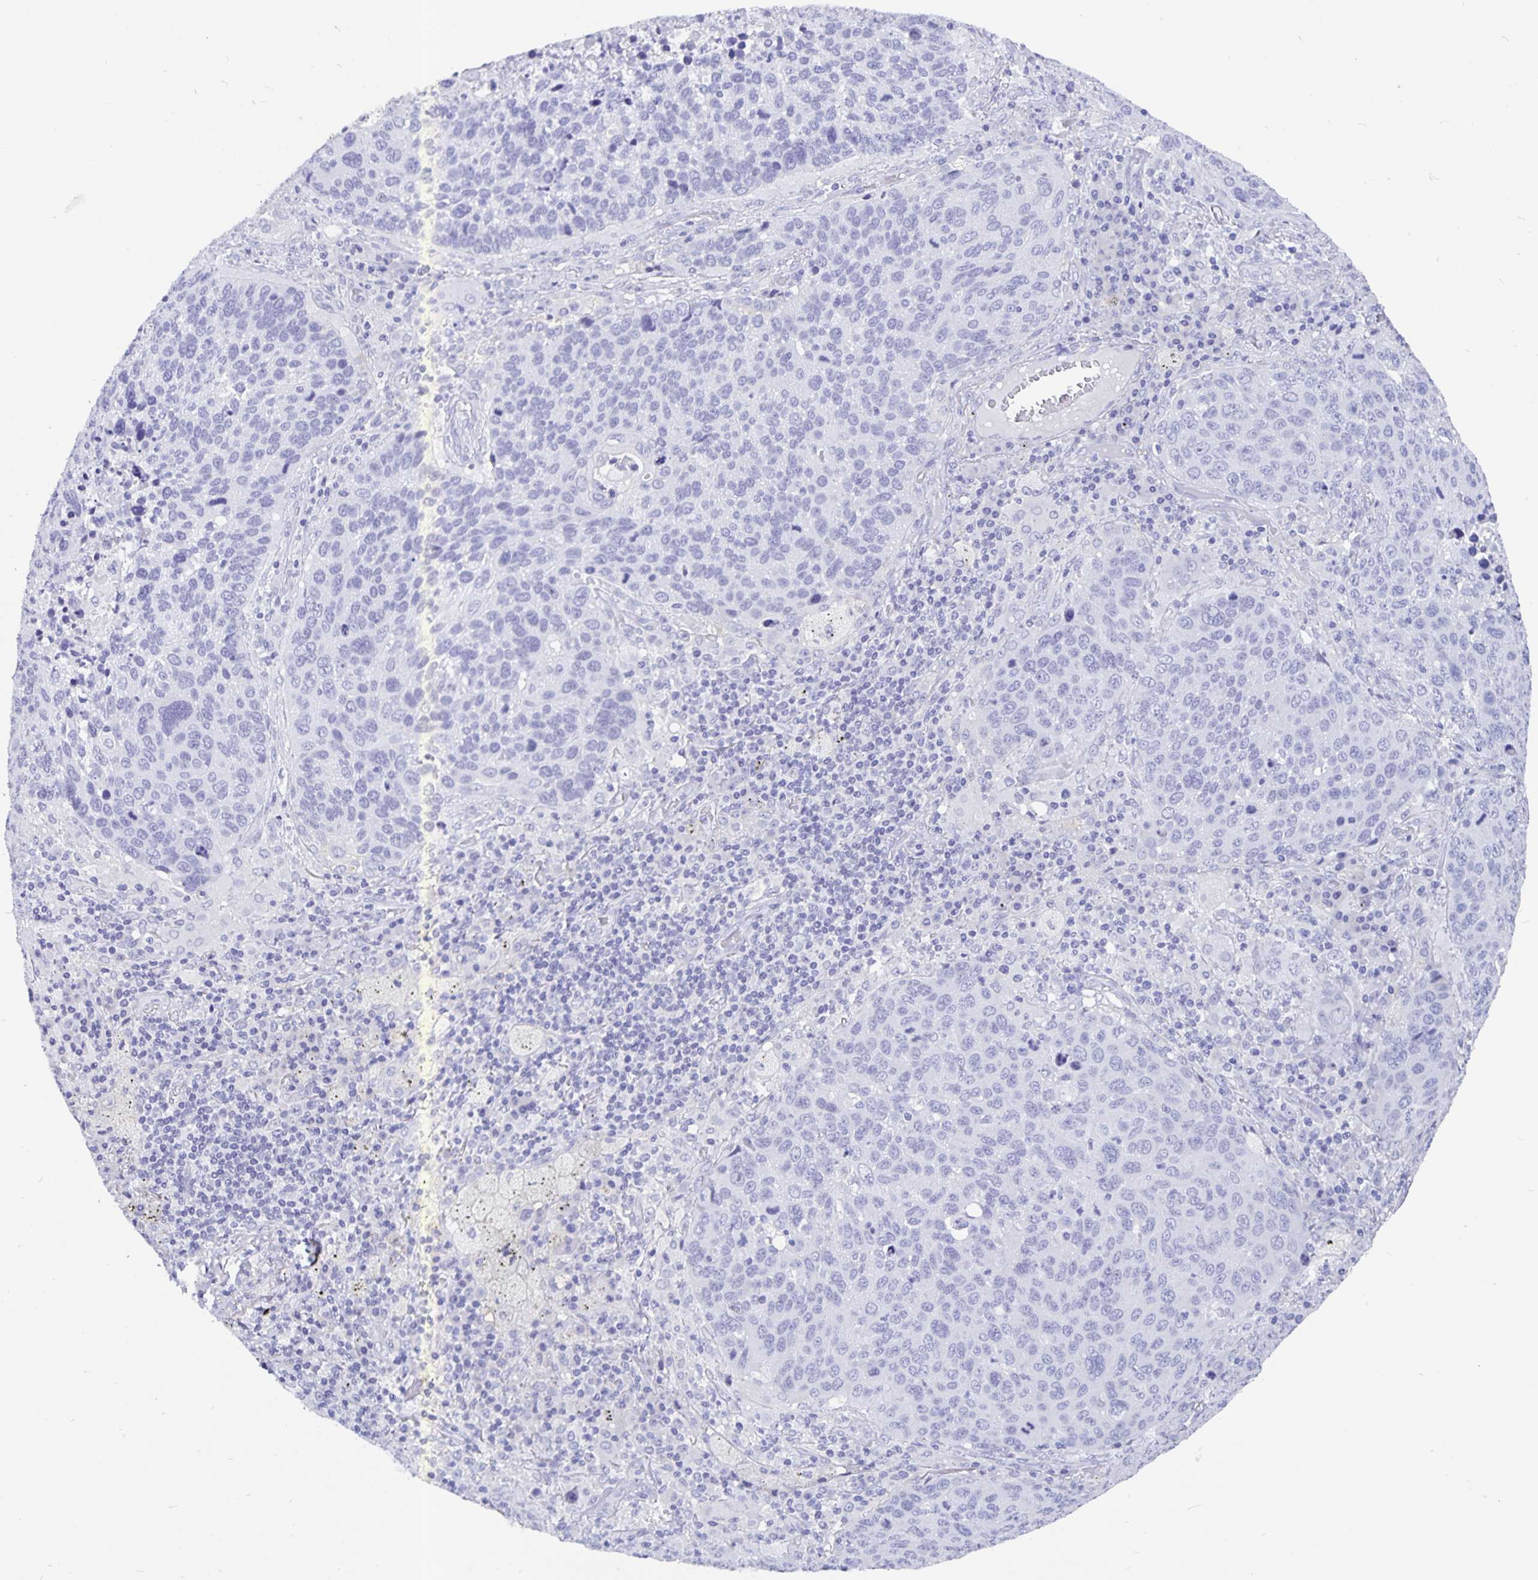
{"staining": {"intensity": "negative", "quantity": "none", "location": "none"}, "tissue": "lung cancer", "cell_type": "Tumor cells", "image_type": "cancer", "snomed": [{"axis": "morphology", "description": "Squamous cell carcinoma, NOS"}, {"axis": "topography", "description": "Lung"}], "caption": "Tumor cells show no significant expression in squamous cell carcinoma (lung).", "gene": "ODF3B", "patient": {"sex": "male", "age": 68}}